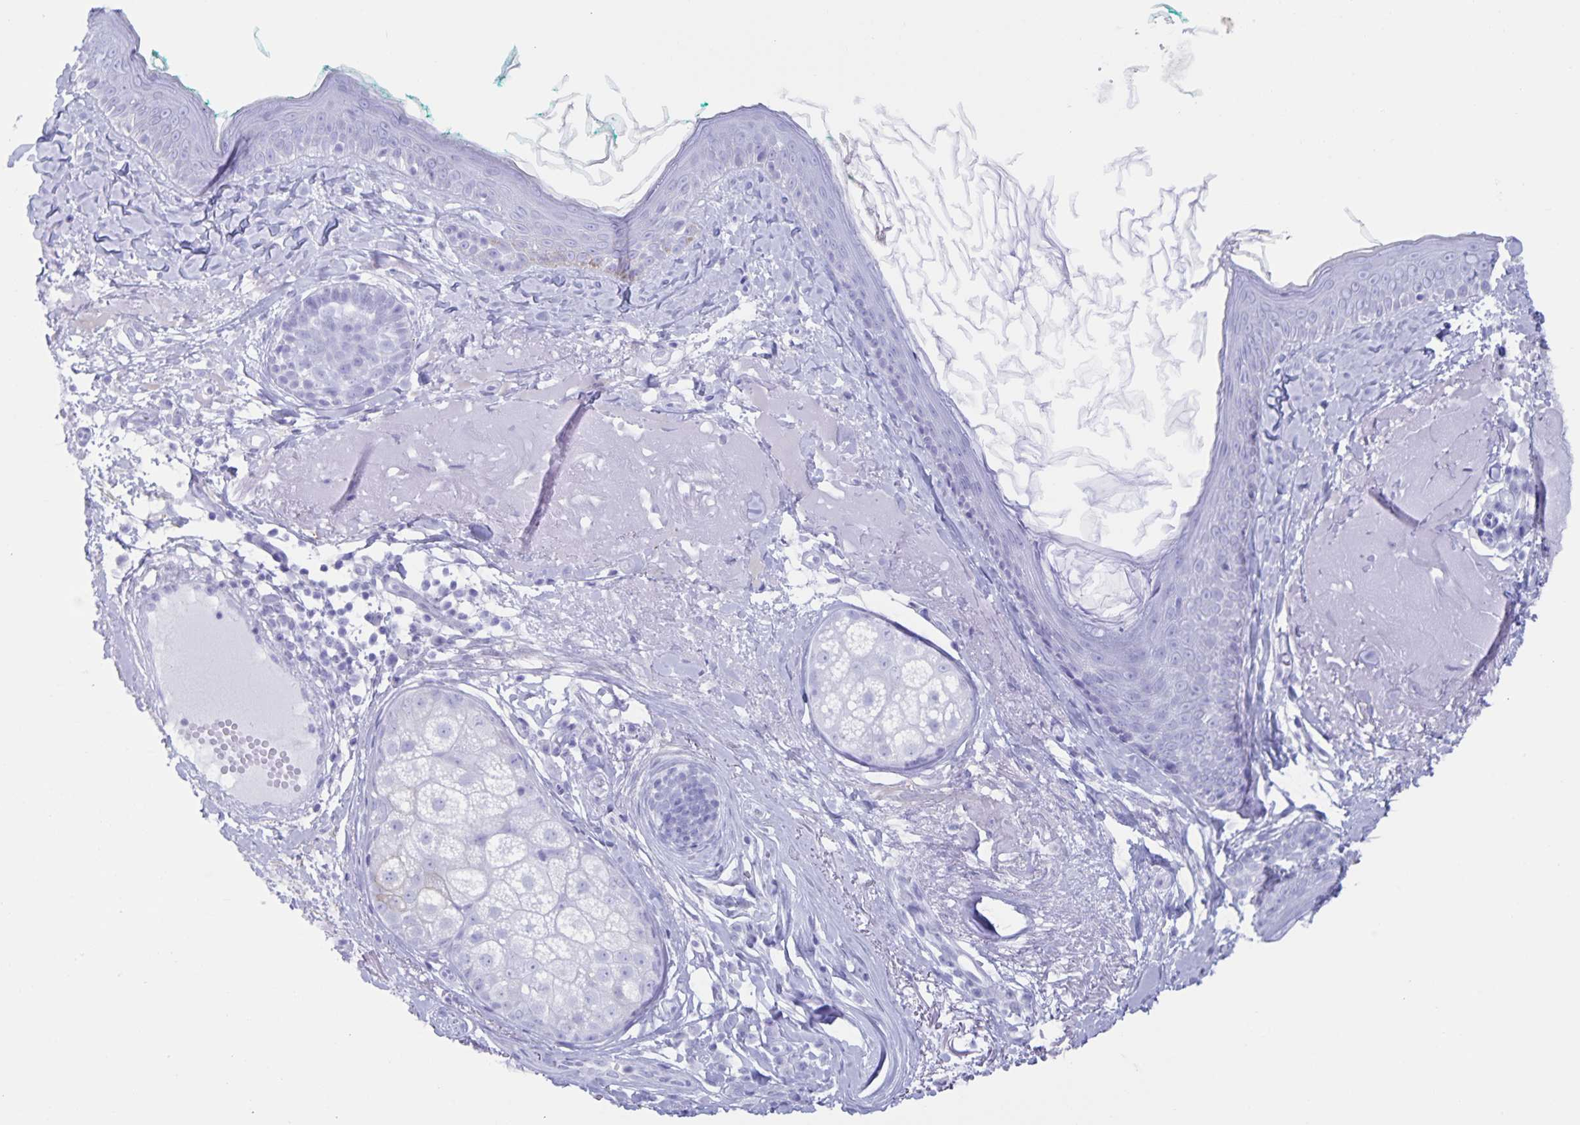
{"staining": {"intensity": "negative", "quantity": "none", "location": "none"}, "tissue": "skin", "cell_type": "Fibroblasts", "image_type": "normal", "snomed": [{"axis": "morphology", "description": "Normal tissue, NOS"}, {"axis": "topography", "description": "Skin"}], "caption": "IHC photomicrograph of benign skin: skin stained with DAB (3,3'-diaminobenzidine) exhibits no significant protein positivity in fibroblasts. (DAB immunohistochemistry, high magnification).", "gene": "AQP4", "patient": {"sex": "male", "age": 73}}